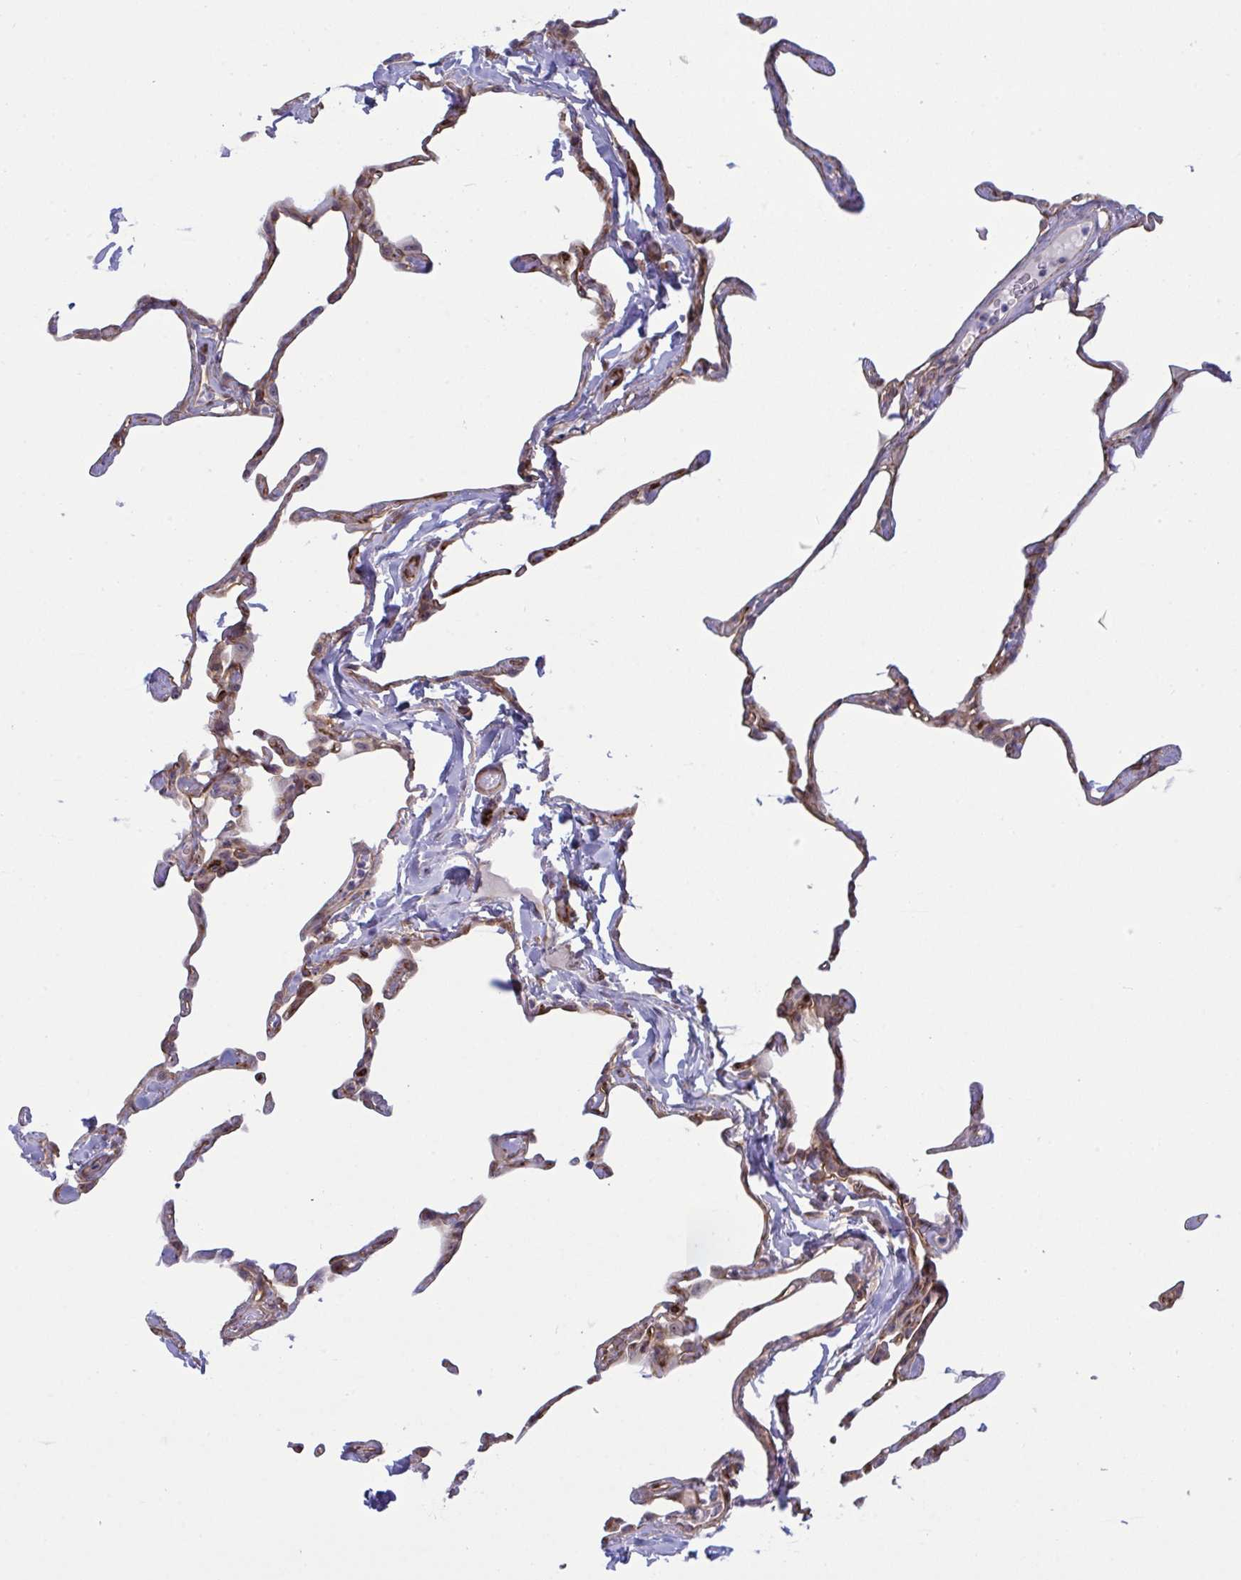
{"staining": {"intensity": "moderate", "quantity": ">75%", "location": "cytoplasmic/membranous"}, "tissue": "lung", "cell_type": "Alveolar cells", "image_type": "normal", "snomed": [{"axis": "morphology", "description": "Normal tissue, NOS"}, {"axis": "topography", "description": "Lung"}], "caption": "About >75% of alveolar cells in unremarkable lung display moderate cytoplasmic/membranous protein positivity as visualized by brown immunohistochemical staining.", "gene": "PRRT4", "patient": {"sex": "male", "age": 65}}